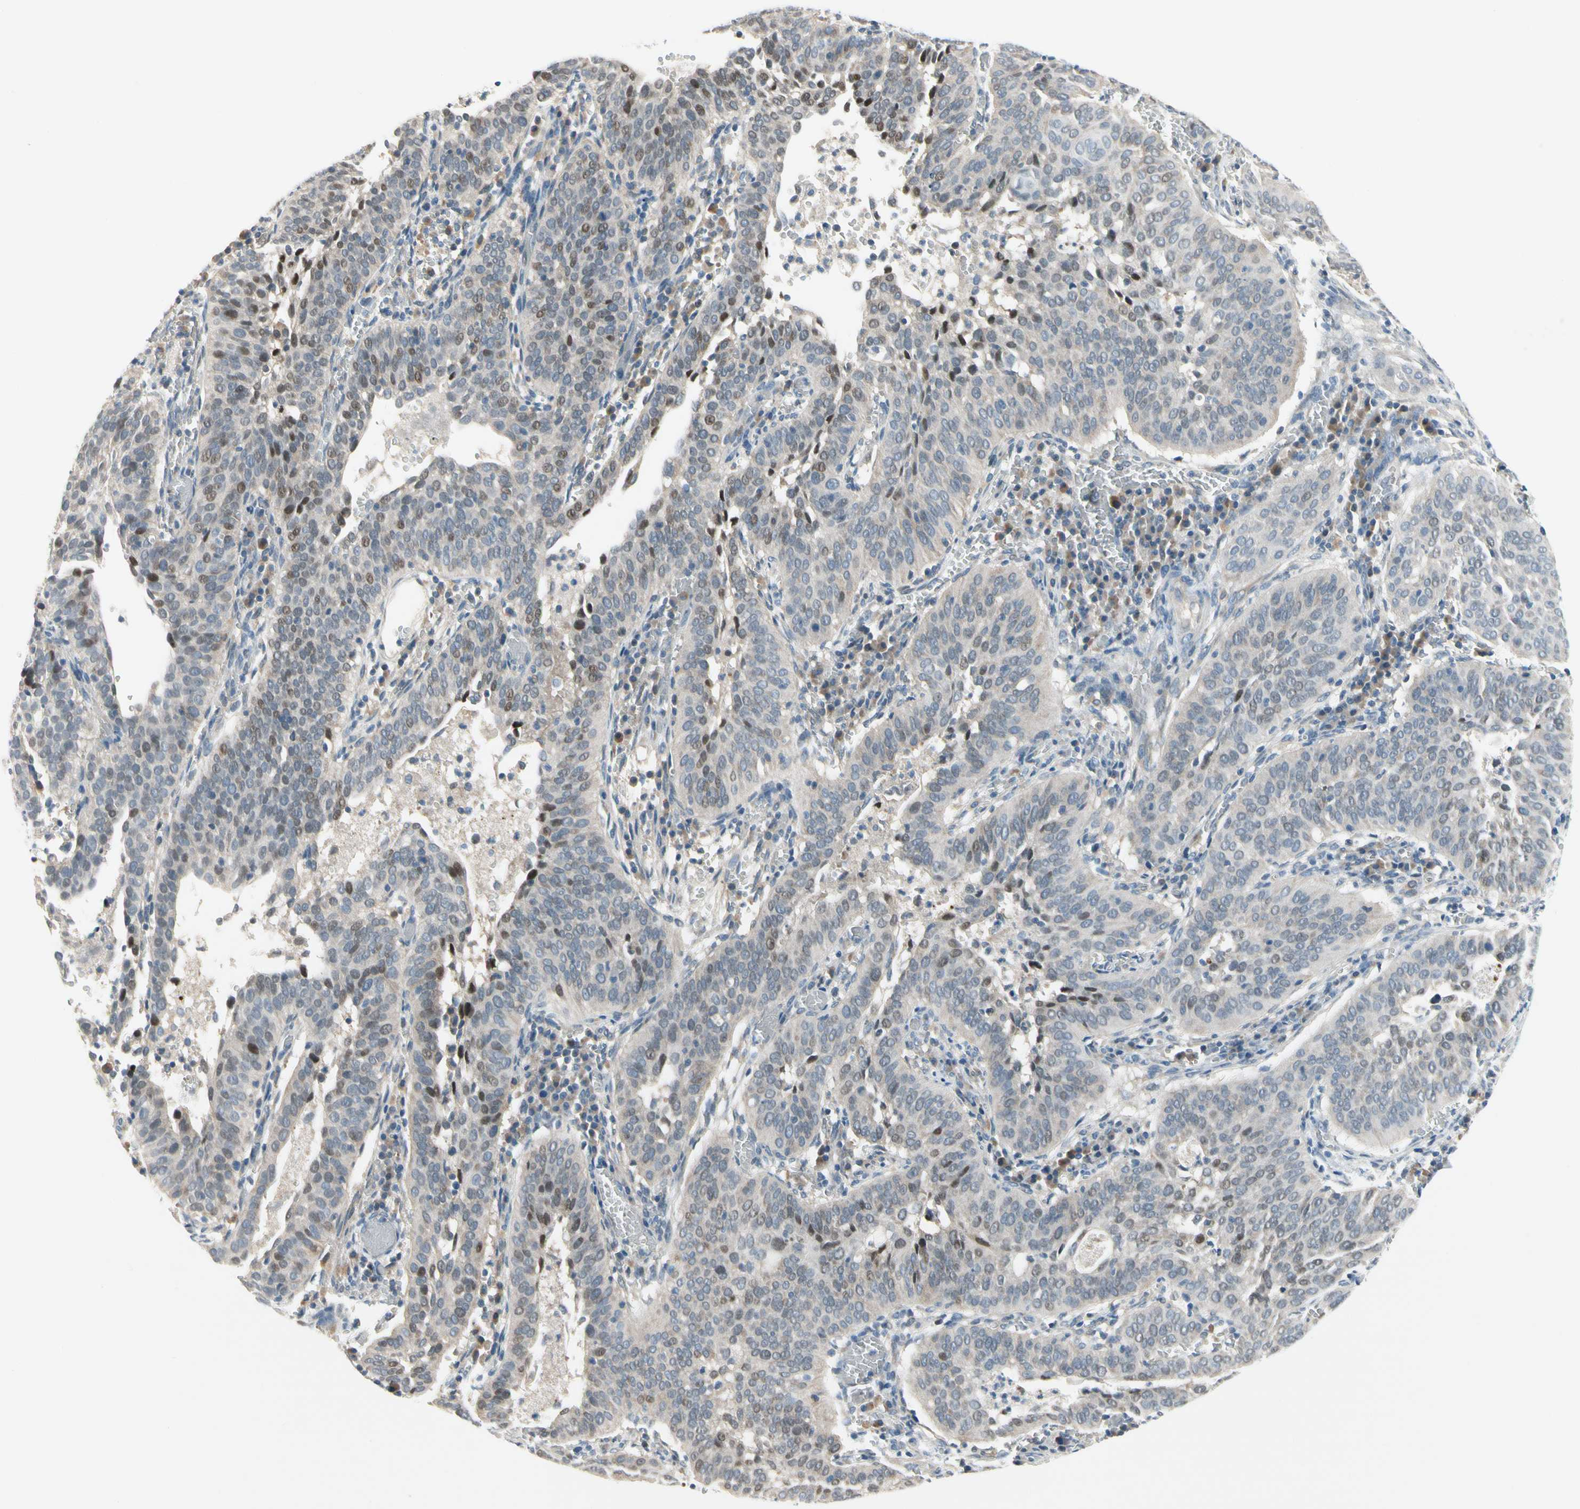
{"staining": {"intensity": "weak", "quantity": "25%-75%", "location": "cytoplasmic/membranous,nuclear"}, "tissue": "cervical cancer", "cell_type": "Tumor cells", "image_type": "cancer", "snomed": [{"axis": "morphology", "description": "Squamous cell carcinoma, NOS"}, {"axis": "topography", "description": "Cervix"}], "caption": "This is an image of immunohistochemistry (IHC) staining of cervical cancer, which shows weak positivity in the cytoplasmic/membranous and nuclear of tumor cells.", "gene": "CFAP36", "patient": {"sex": "female", "age": 39}}